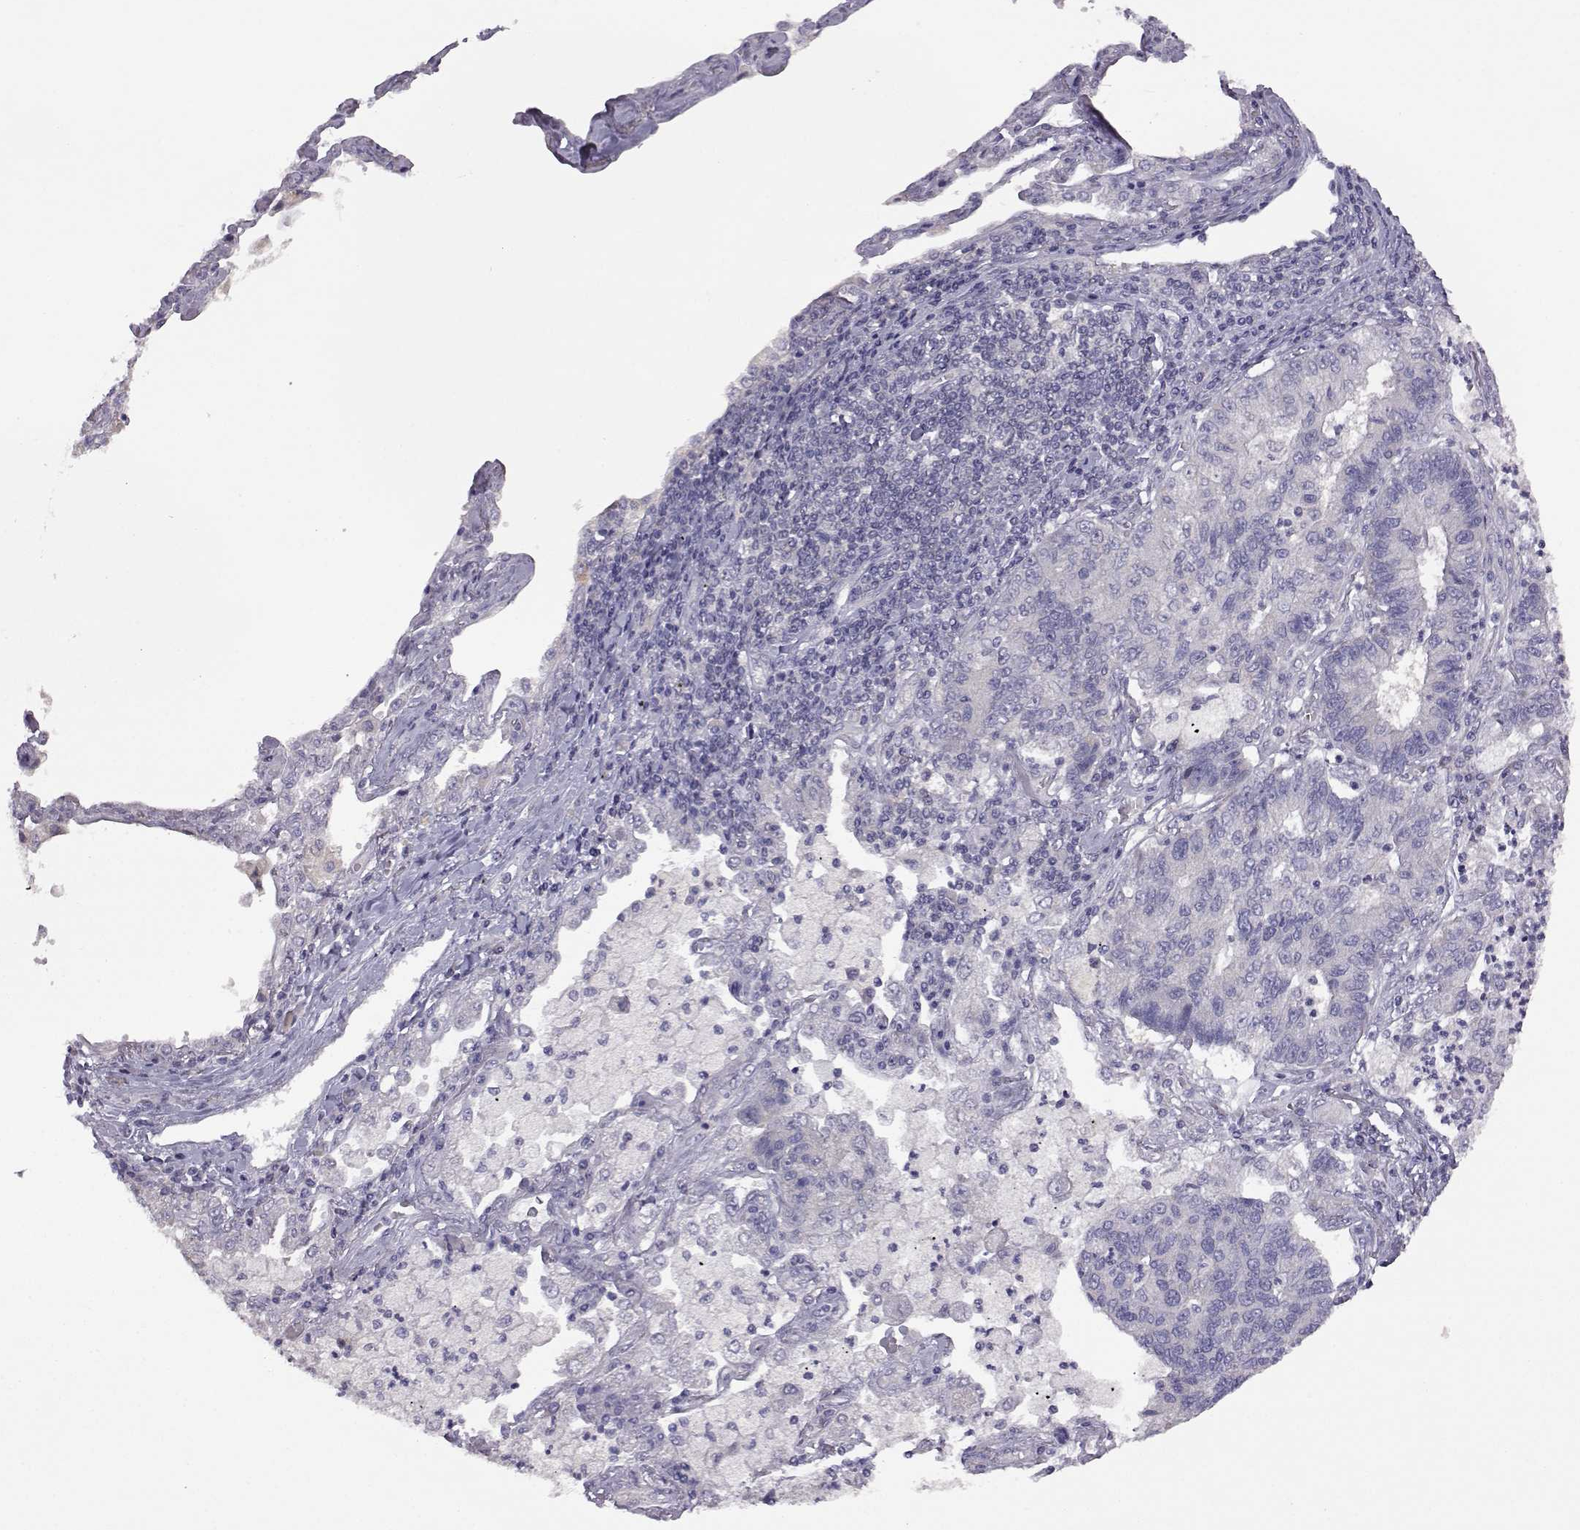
{"staining": {"intensity": "negative", "quantity": "none", "location": "none"}, "tissue": "lung cancer", "cell_type": "Tumor cells", "image_type": "cancer", "snomed": [{"axis": "morphology", "description": "Adenocarcinoma, NOS"}, {"axis": "topography", "description": "Lung"}], "caption": "High magnification brightfield microscopy of lung cancer stained with DAB (brown) and counterstained with hematoxylin (blue): tumor cells show no significant staining.", "gene": "VGF", "patient": {"sex": "female", "age": 57}}